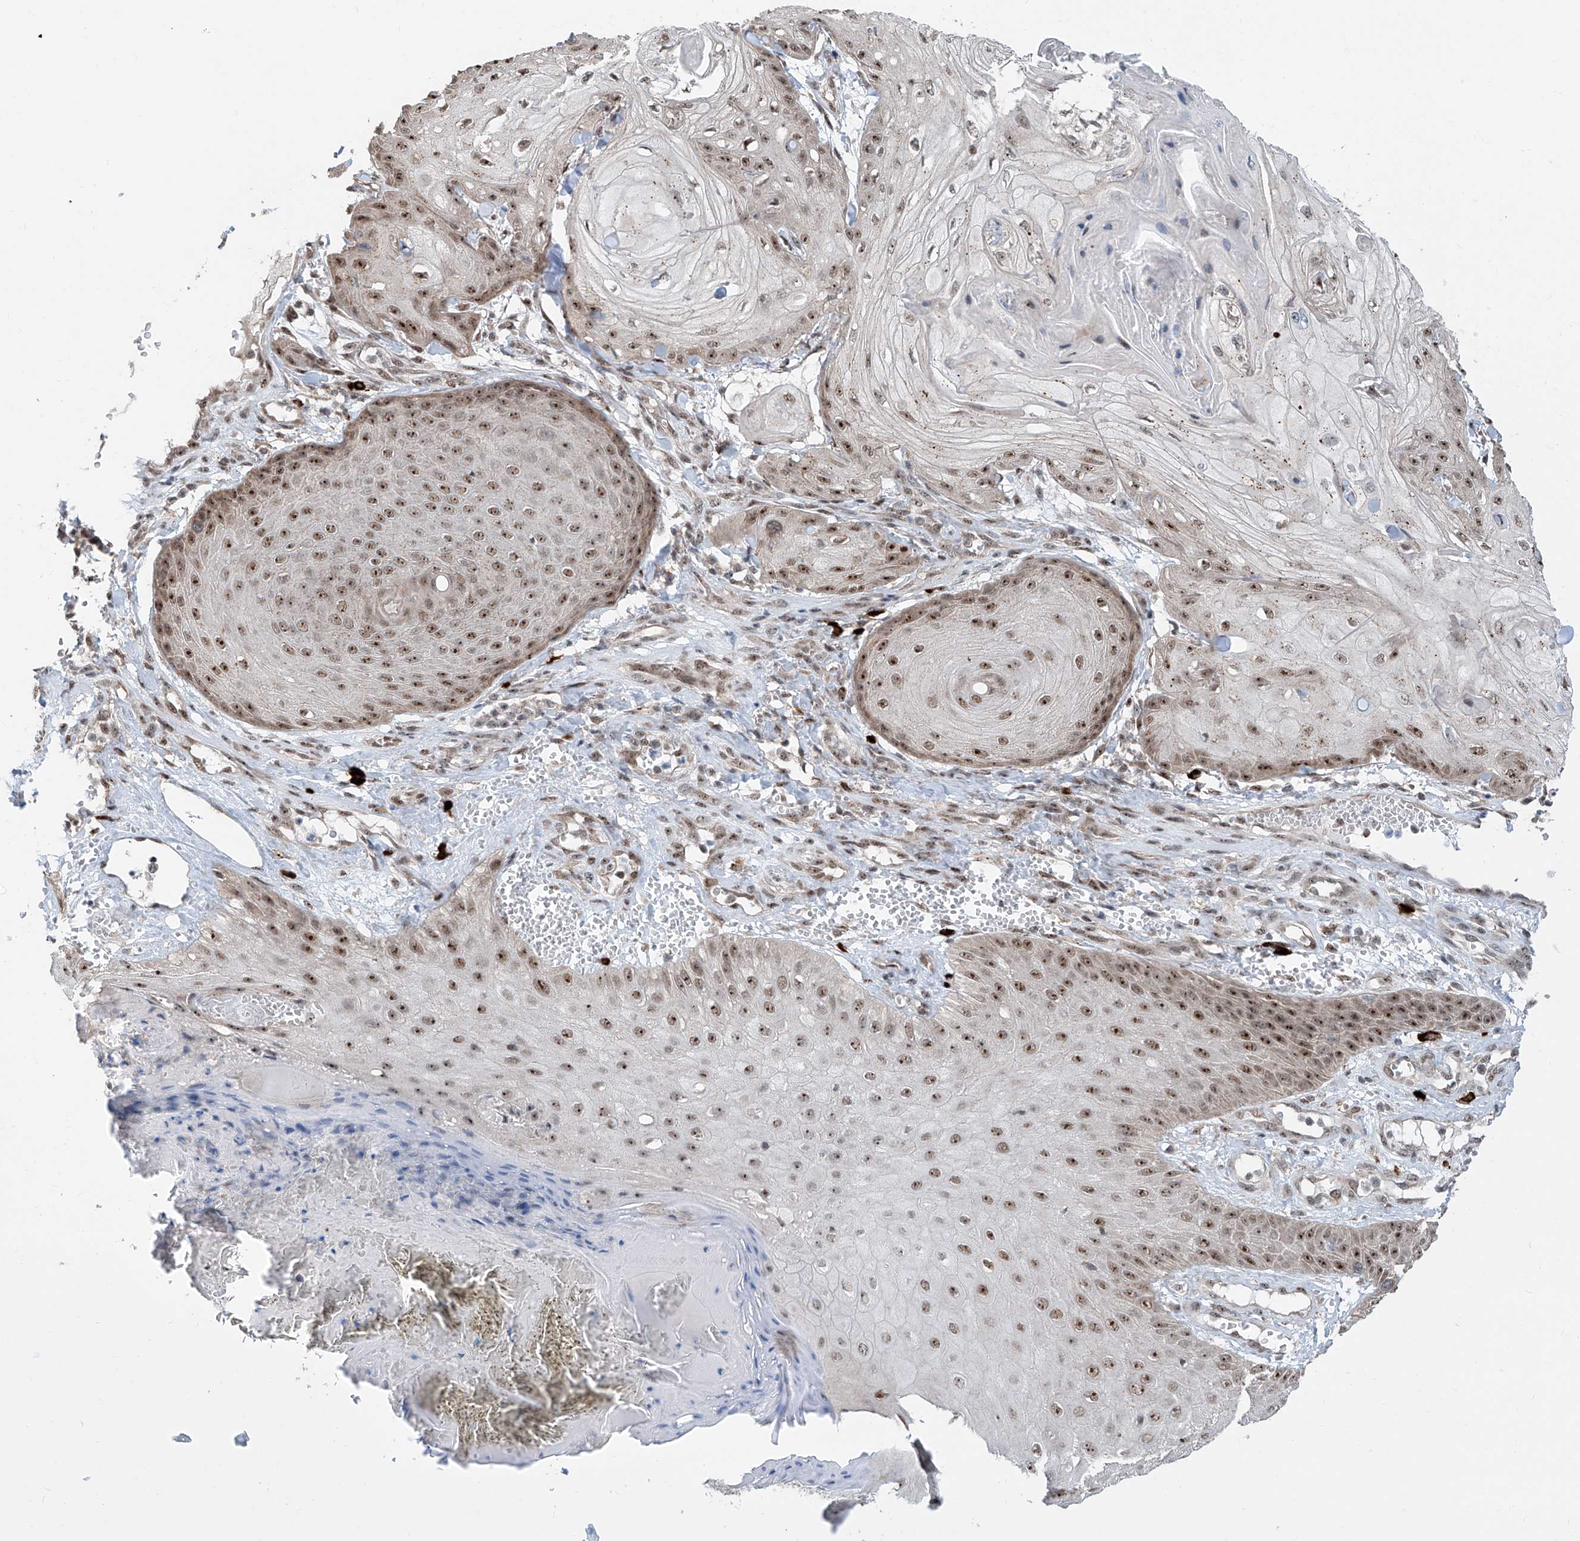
{"staining": {"intensity": "moderate", "quantity": ">75%", "location": "nuclear"}, "tissue": "skin cancer", "cell_type": "Tumor cells", "image_type": "cancer", "snomed": [{"axis": "morphology", "description": "Squamous cell carcinoma, NOS"}, {"axis": "topography", "description": "Skin"}], "caption": "Moderate nuclear staining for a protein is present in about >75% of tumor cells of squamous cell carcinoma (skin) using immunohistochemistry (IHC).", "gene": "SDE2", "patient": {"sex": "male", "age": 74}}